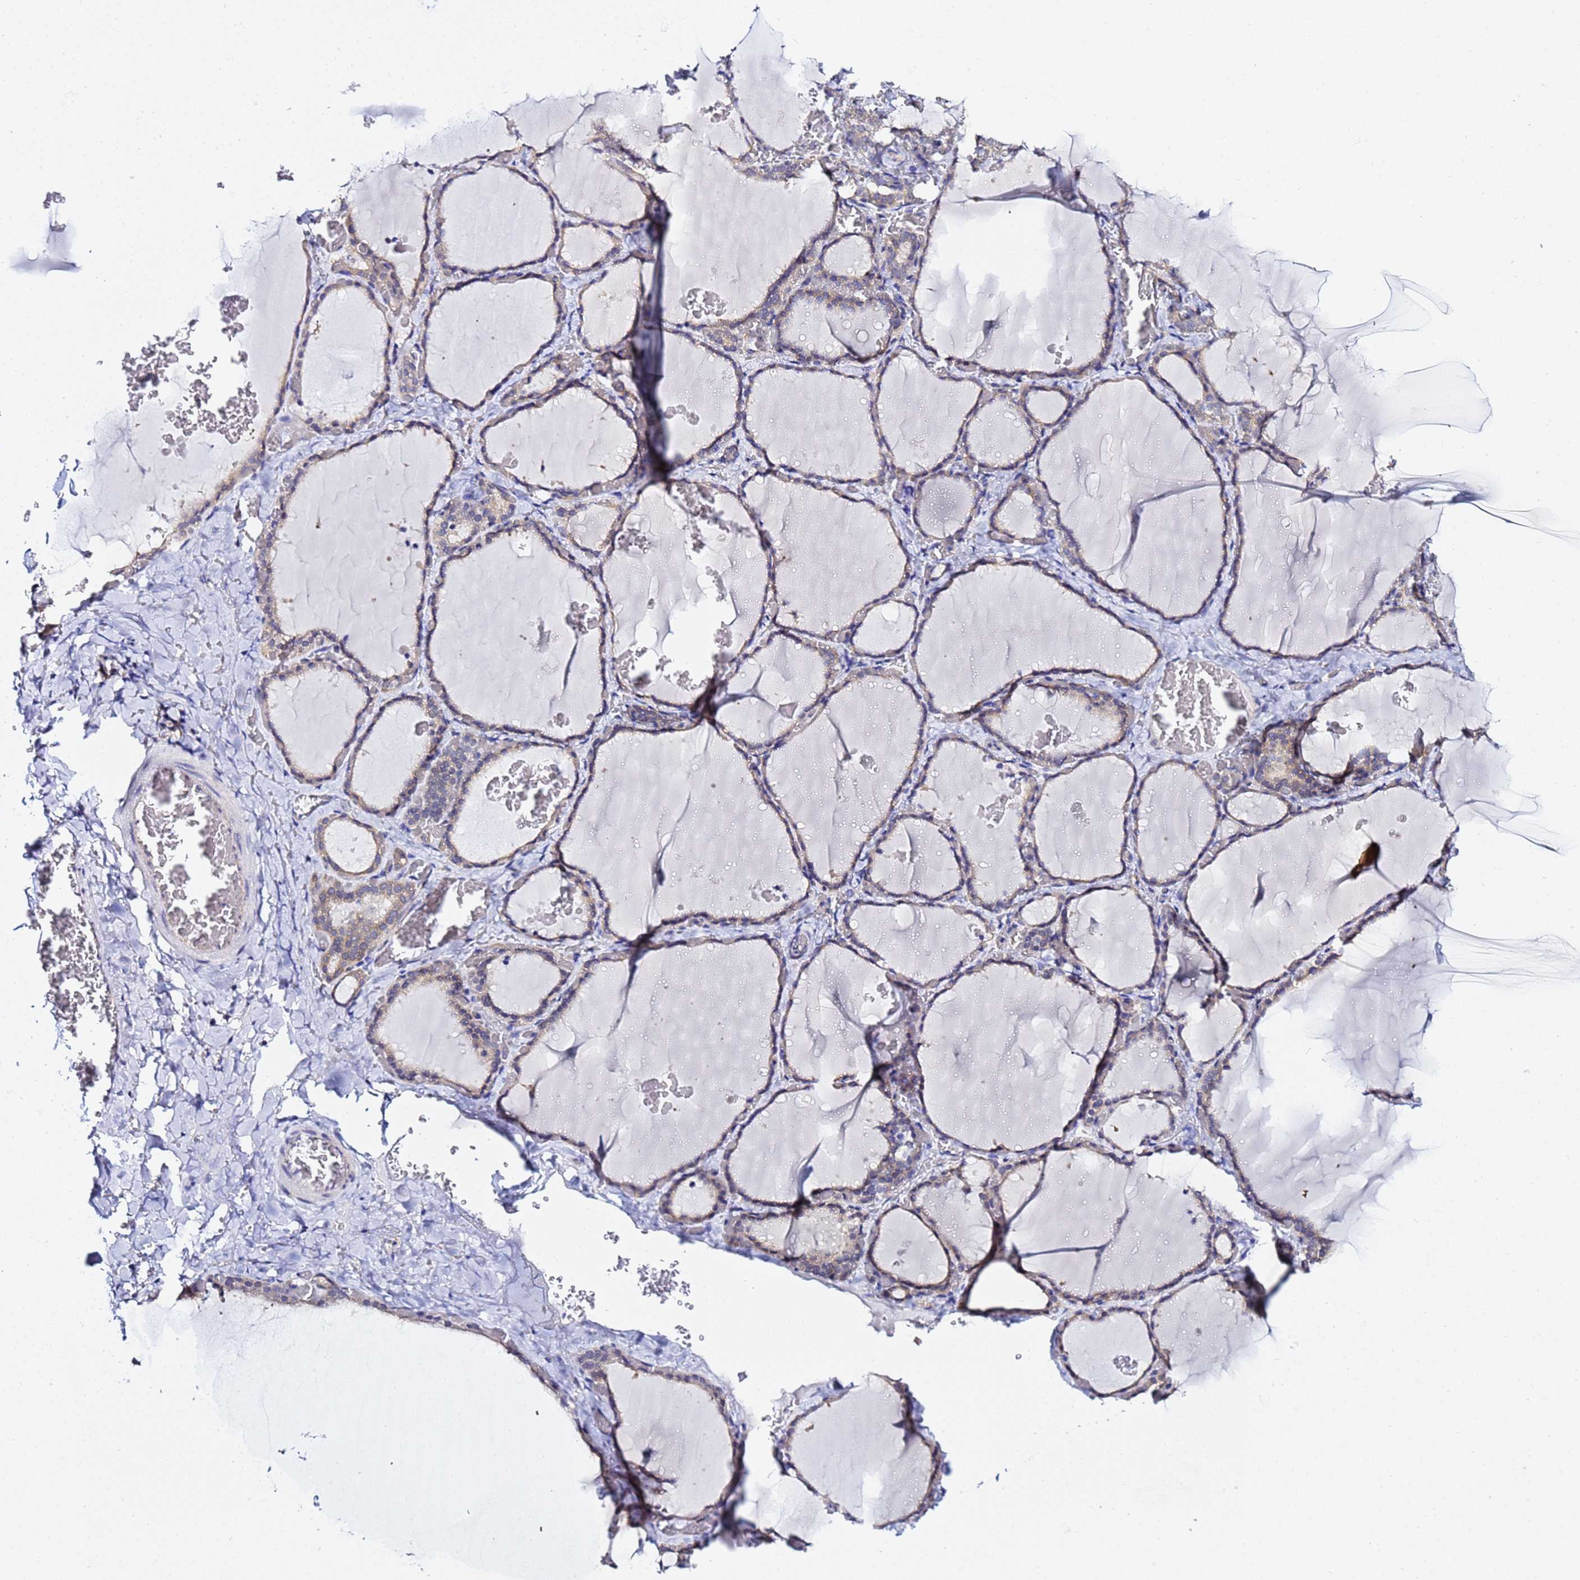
{"staining": {"intensity": "weak", "quantity": "25%-75%", "location": "cytoplasmic/membranous"}, "tissue": "thyroid gland", "cell_type": "Glandular cells", "image_type": "normal", "snomed": [{"axis": "morphology", "description": "Normal tissue, NOS"}, {"axis": "topography", "description": "Thyroid gland"}], "caption": "A micrograph of human thyroid gland stained for a protein shows weak cytoplasmic/membranous brown staining in glandular cells. (DAB (3,3'-diaminobenzidine) = brown stain, brightfield microscopy at high magnification).", "gene": "LENG1", "patient": {"sex": "female", "age": 39}}